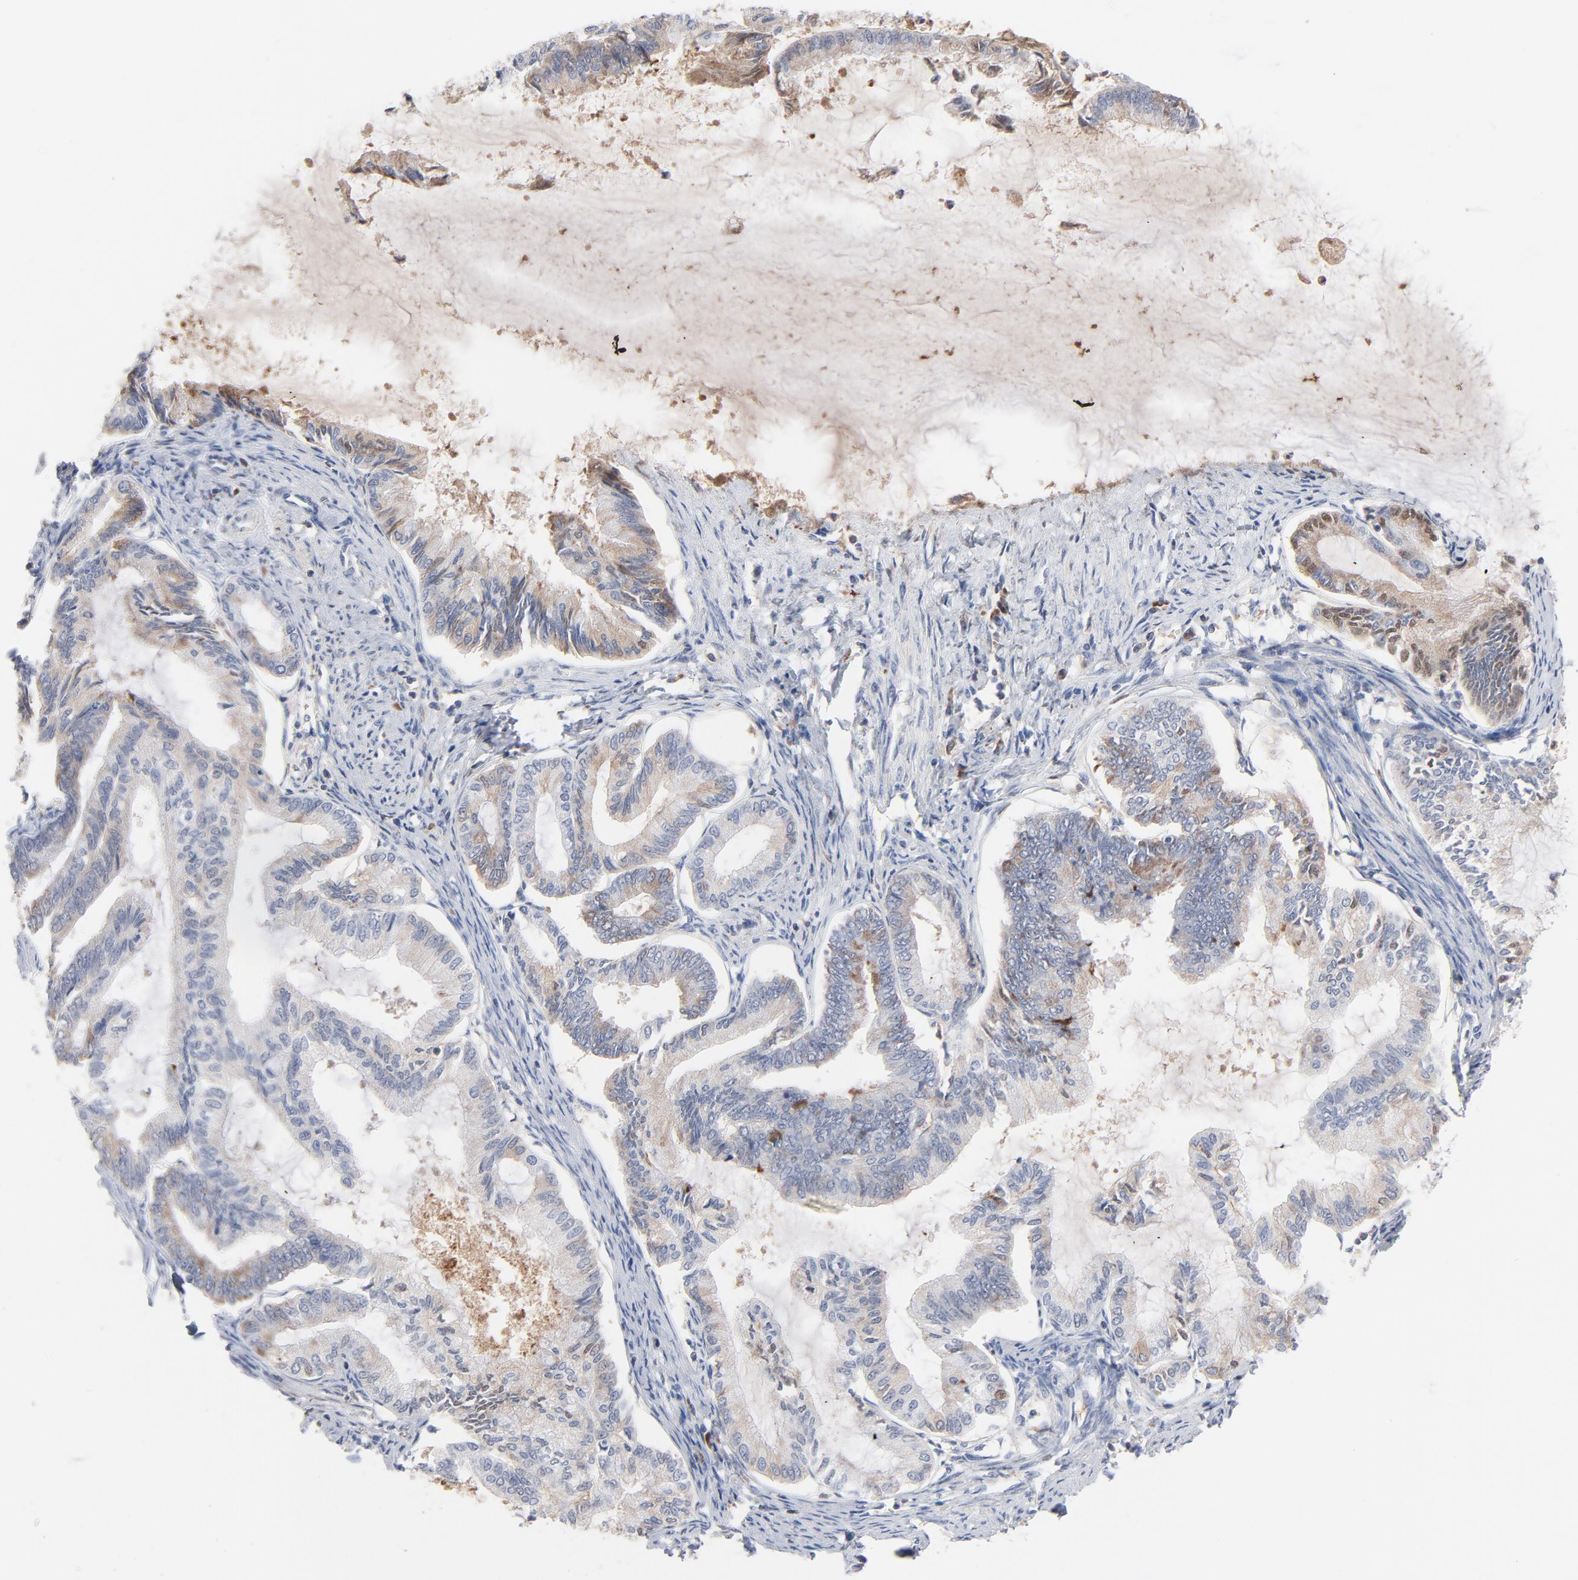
{"staining": {"intensity": "negative", "quantity": "none", "location": "none"}, "tissue": "endometrial cancer", "cell_type": "Tumor cells", "image_type": "cancer", "snomed": [{"axis": "morphology", "description": "Adenocarcinoma, NOS"}, {"axis": "topography", "description": "Endometrium"}], "caption": "Immunohistochemistry histopathology image of neoplastic tissue: endometrial cancer stained with DAB shows no significant protein staining in tumor cells.", "gene": "SERPINA4", "patient": {"sex": "female", "age": 86}}